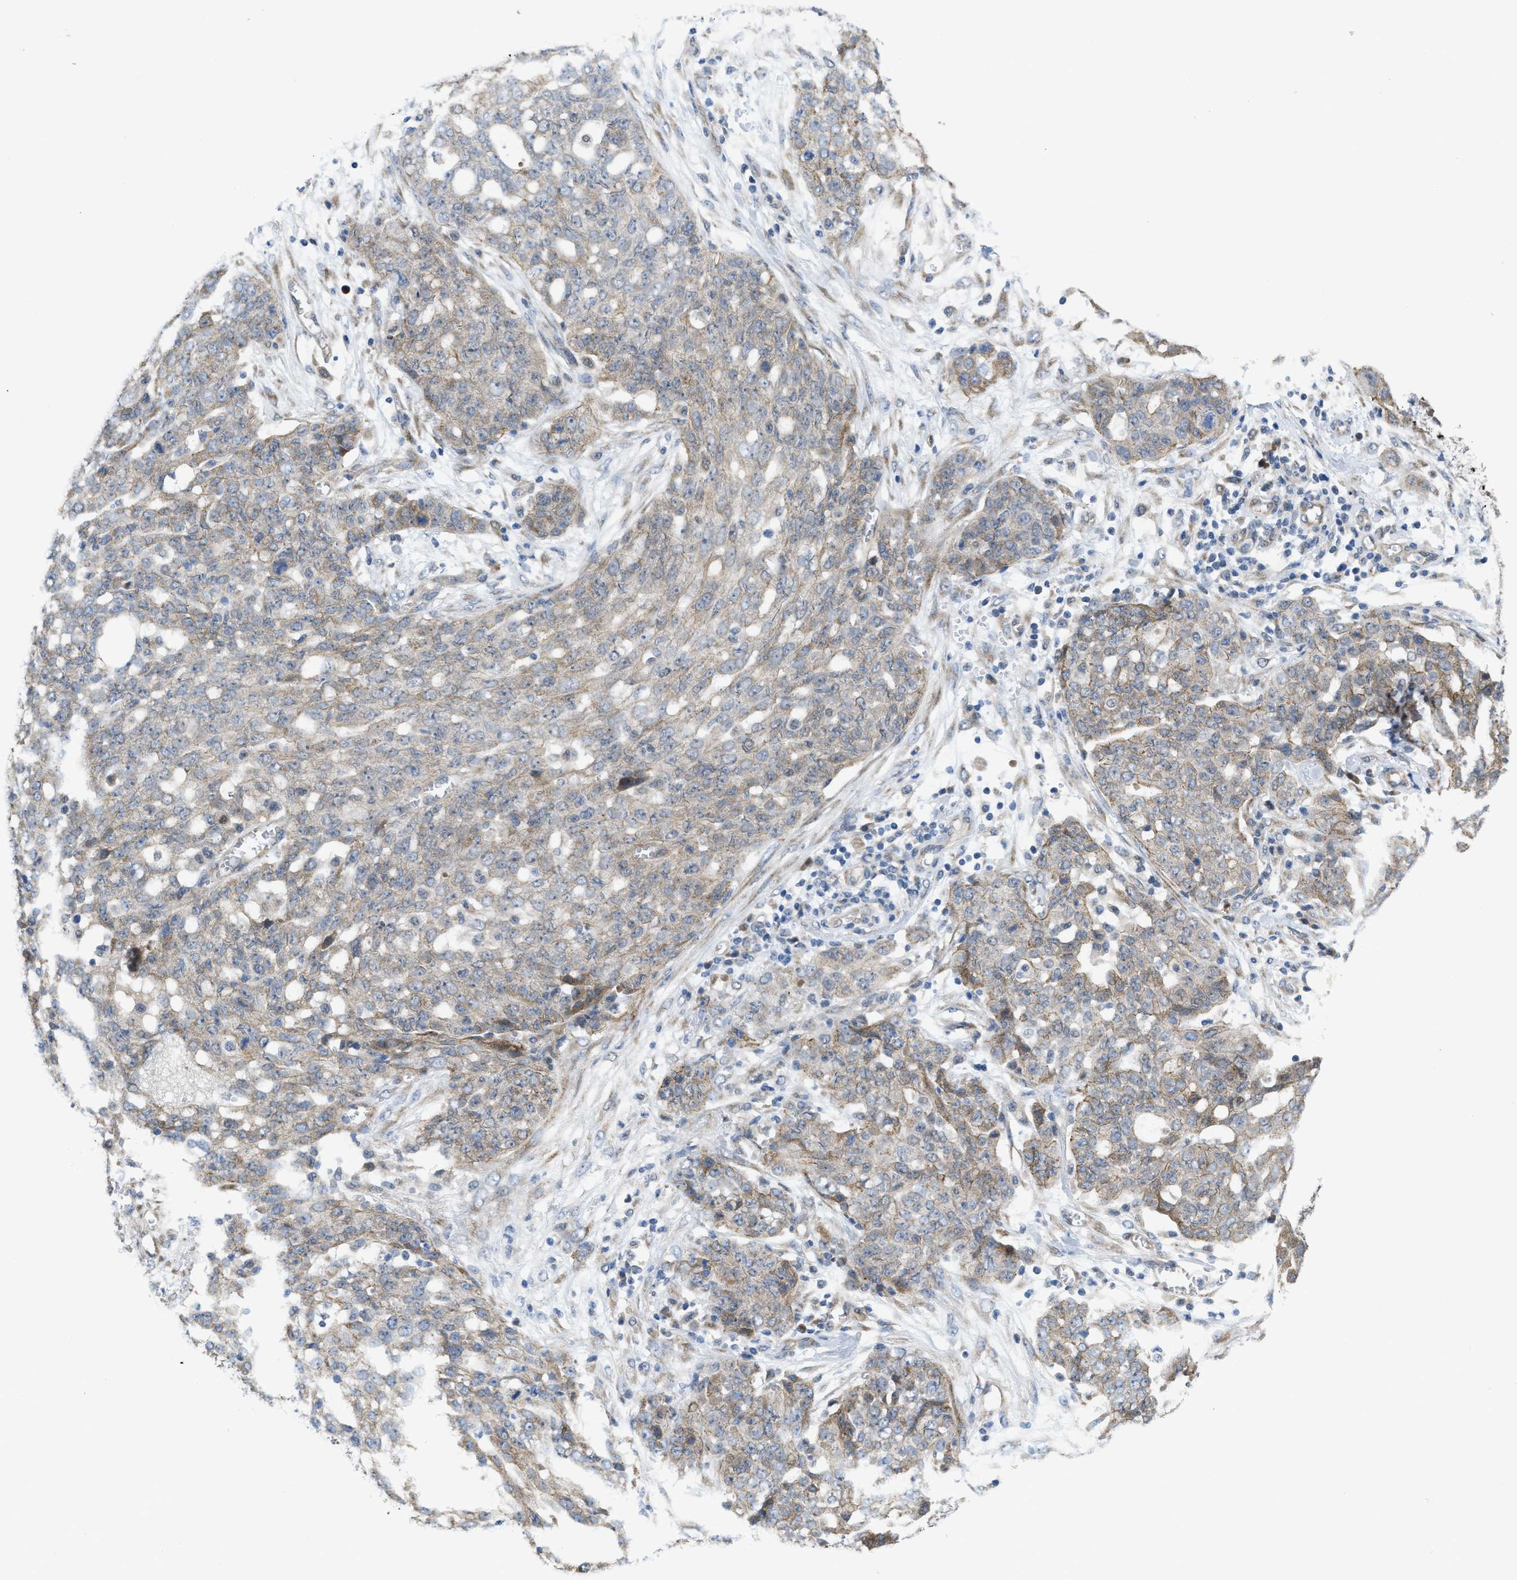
{"staining": {"intensity": "weak", "quantity": "<25%", "location": "cytoplasmic/membranous"}, "tissue": "ovarian cancer", "cell_type": "Tumor cells", "image_type": "cancer", "snomed": [{"axis": "morphology", "description": "Cystadenocarcinoma, serous, NOS"}, {"axis": "topography", "description": "Soft tissue"}, {"axis": "topography", "description": "Ovary"}], "caption": "Immunohistochemistry histopathology image of neoplastic tissue: human ovarian cancer stained with DAB exhibits no significant protein staining in tumor cells.", "gene": "CDPF1", "patient": {"sex": "female", "age": 57}}